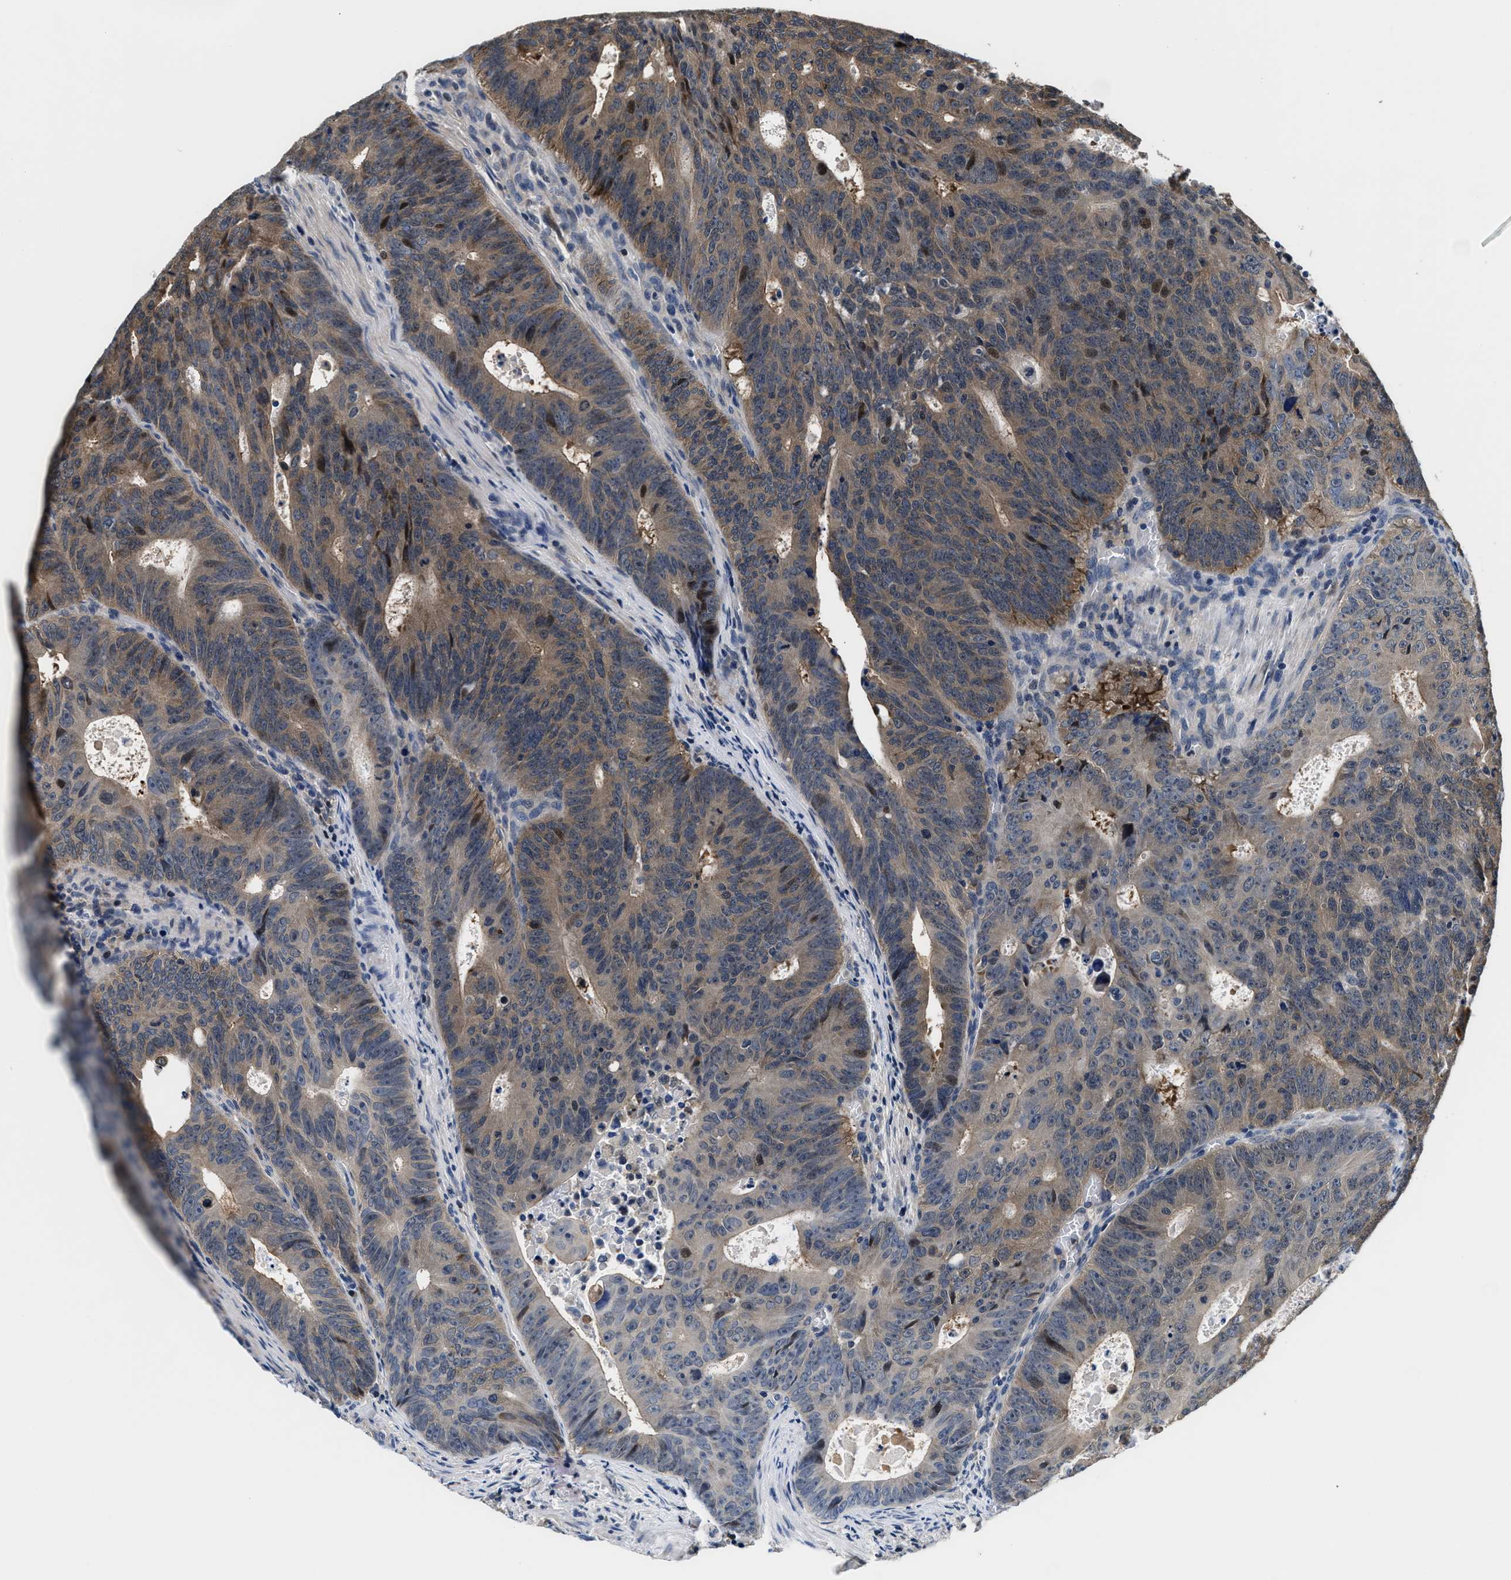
{"staining": {"intensity": "weak", "quantity": ">75%", "location": "cytoplasmic/membranous"}, "tissue": "colorectal cancer", "cell_type": "Tumor cells", "image_type": "cancer", "snomed": [{"axis": "morphology", "description": "Adenocarcinoma, NOS"}, {"axis": "topography", "description": "Colon"}], "caption": "Protein staining of colorectal cancer tissue exhibits weak cytoplasmic/membranous positivity in about >75% of tumor cells. Immunohistochemistry stains the protein of interest in brown and the nuclei are stained blue.", "gene": "PHPT1", "patient": {"sex": "male", "age": 87}}